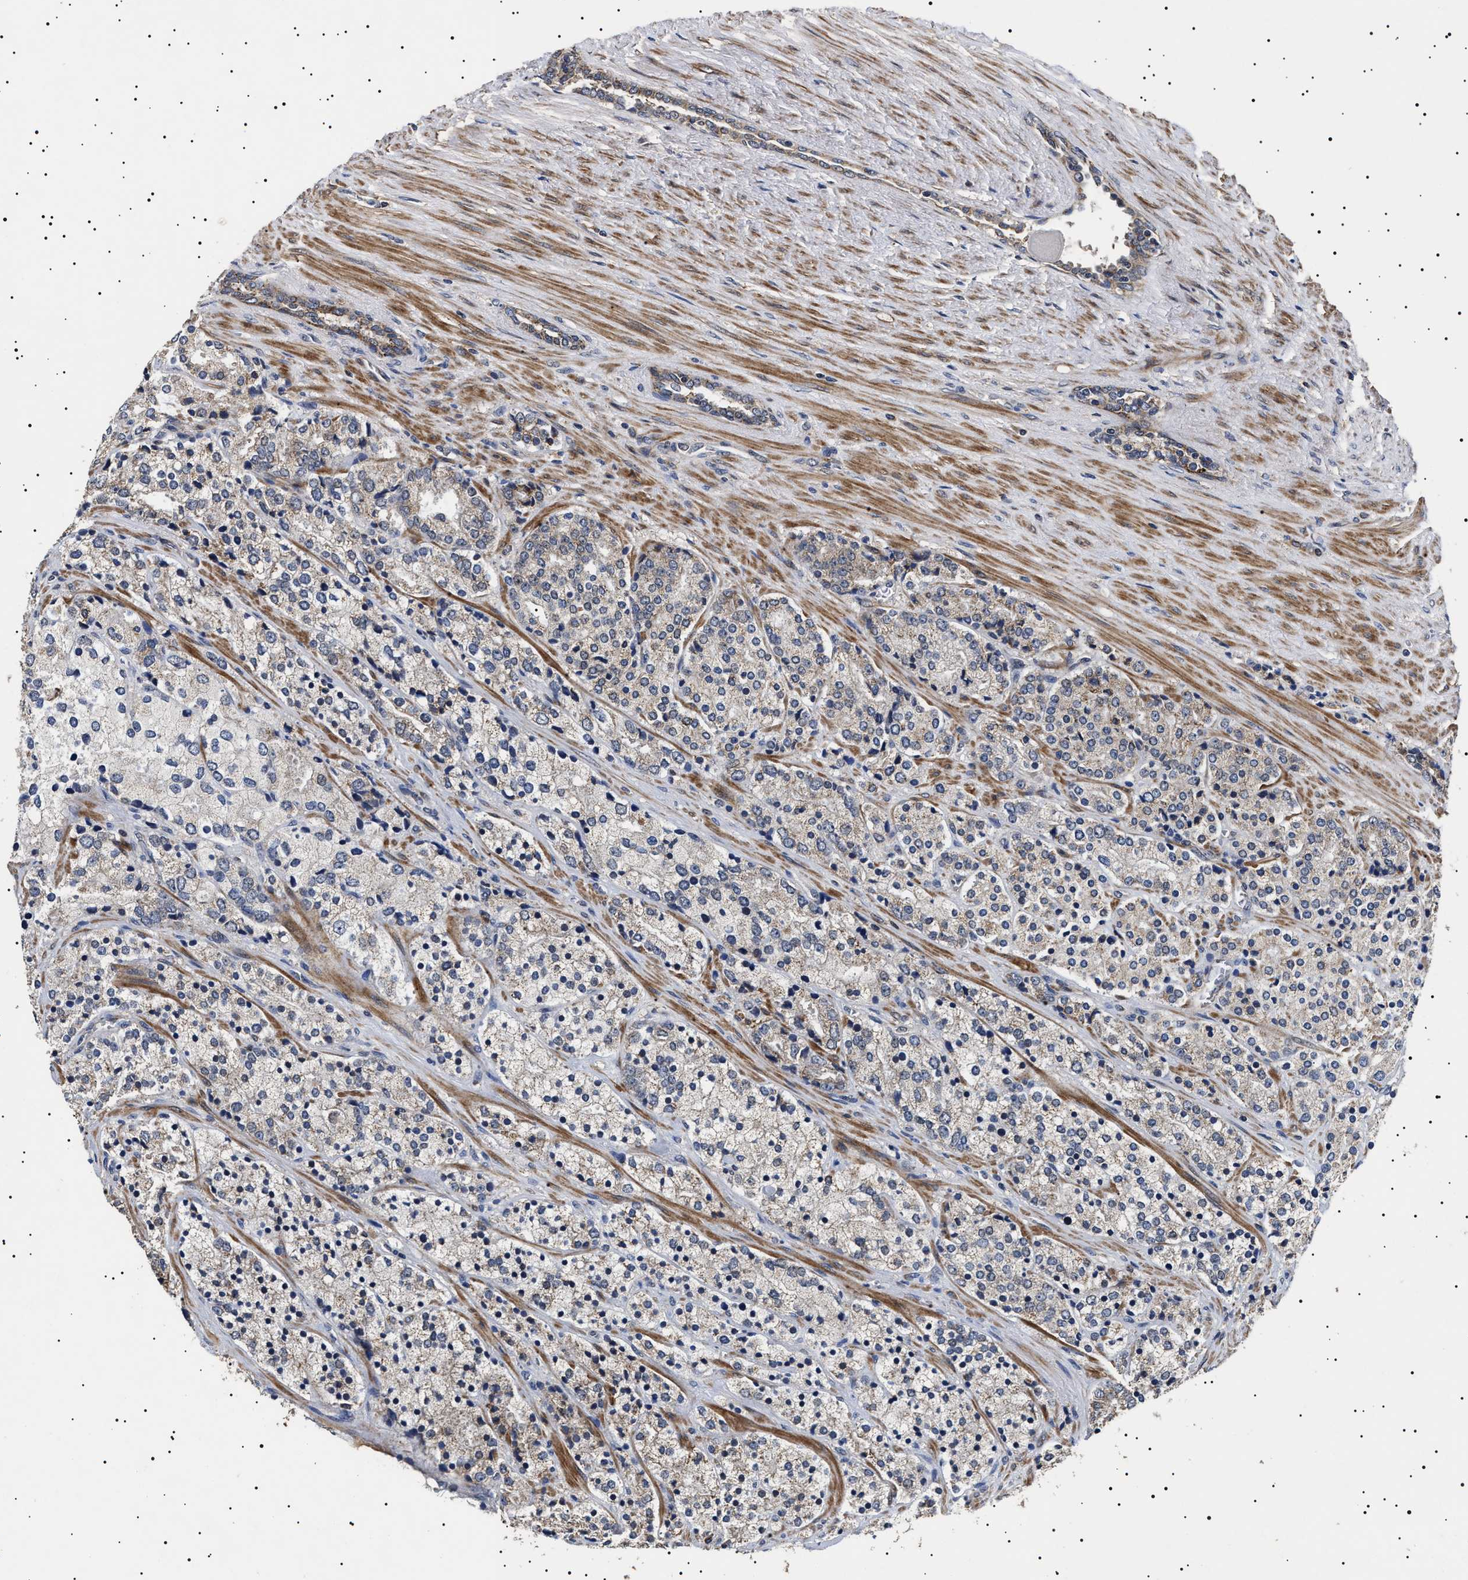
{"staining": {"intensity": "weak", "quantity": "25%-75%", "location": "cytoplasmic/membranous"}, "tissue": "prostate cancer", "cell_type": "Tumor cells", "image_type": "cancer", "snomed": [{"axis": "morphology", "description": "Adenocarcinoma, High grade"}, {"axis": "topography", "description": "Prostate"}], "caption": "DAB (3,3'-diaminobenzidine) immunohistochemical staining of human prostate cancer (high-grade adenocarcinoma) displays weak cytoplasmic/membranous protein positivity in approximately 25%-75% of tumor cells.", "gene": "RAB34", "patient": {"sex": "male", "age": 71}}